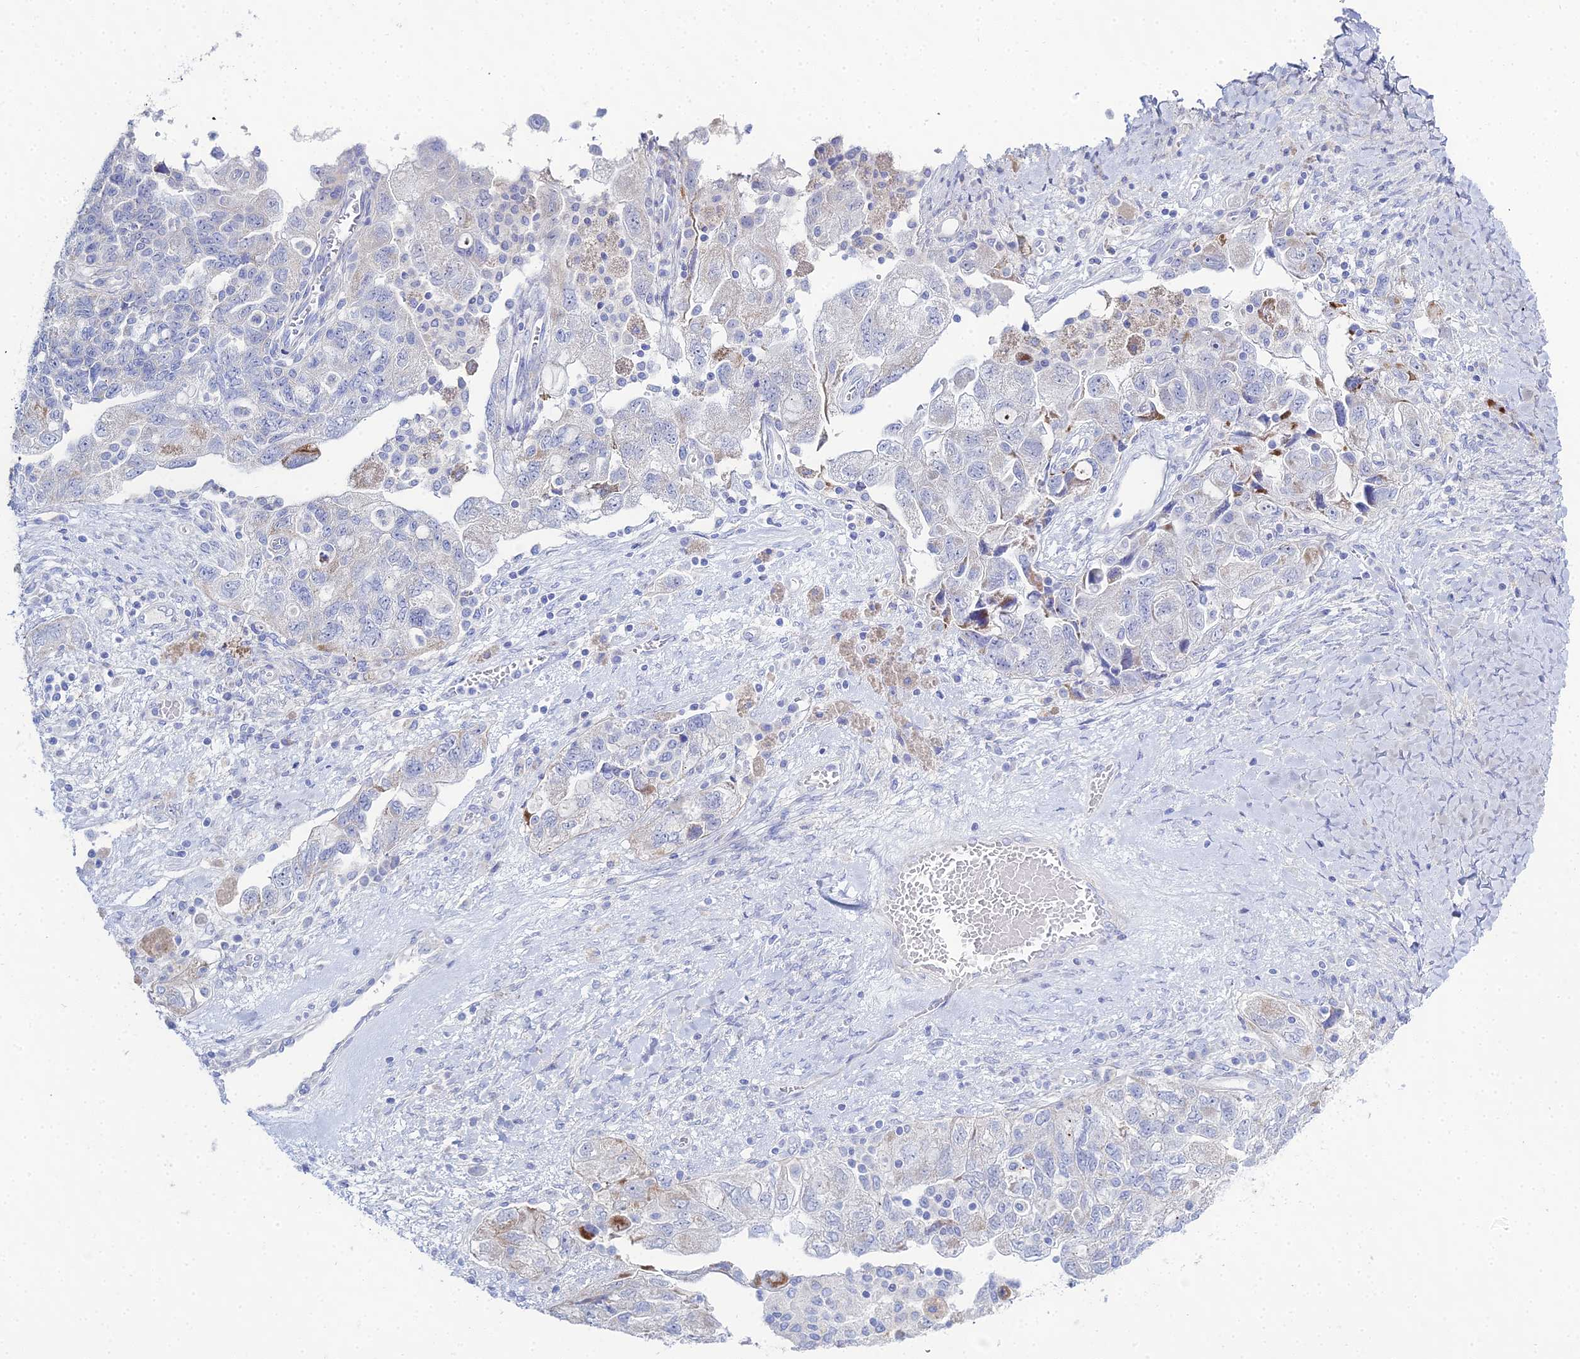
{"staining": {"intensity": "negative", "quantity": "none", "location": "none"}, "tissue": "ovarian cancer", "cell_type": "Tumor cells", "image_type": "cancer", "snomed": [{"axis": "morphology", "description": "Carcinoma, NOS"}, {"axis": "morphology", "description": "Cystadenocarcinoma, serous, NOS"}, {"axis": "topography", "description": "Ovary"}], "caption": "Immunohistochemical staining of ovarian cancer reveals no significant staining in tumor cells. The staining was performed using DAB to visualize the protein expression in brown, while the nuclei were stained in blue with hematoxylin (Magnification: 20x).", "gene": "DHX34", "patient": {"sex": "female", "age": 69}}